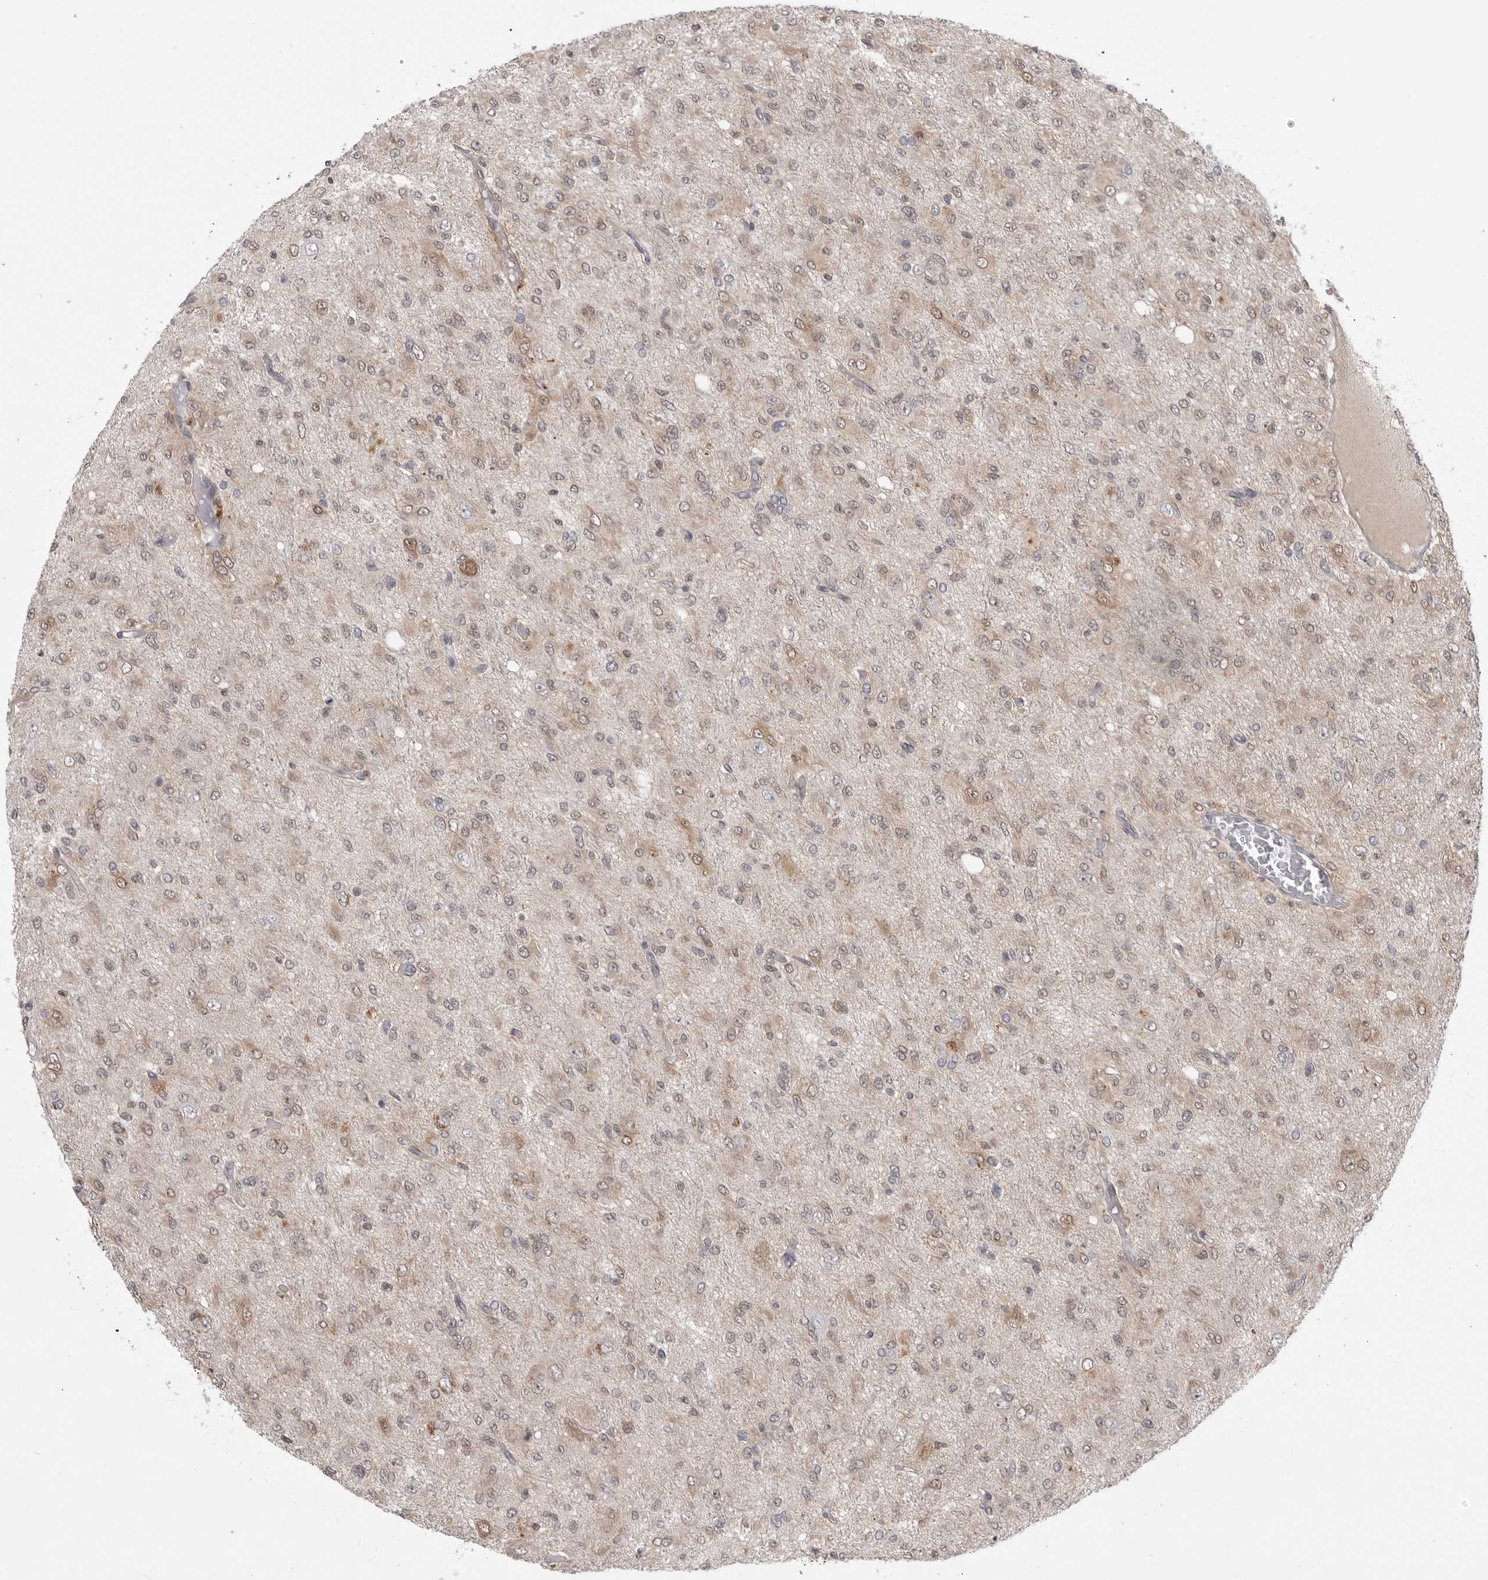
{"staining": {"intensity": "weak", "quantity": "25%-75%", "location": "nuclear"}, "tissue": "glioma", "cell_type": "Tumor cells", "image_type": "cancer", "snomed": [{"axis": "morphology", "description": "Glioma, malignant, High grade"}, {"axis": "topography", "description": "Brain"}], "caption": "Protein expression analysis of glioma exhibits weak nuclear staining in approximately 25%-75% of tumor cells. The staining is performed using DAB (3,3'-diaminobenzidine) brown chromogen to label protein expression. The nuclei are counter-stained blue using hematoxylin.", "gene": "PNPO", "patient": {"sex": "female", "age": 59}}